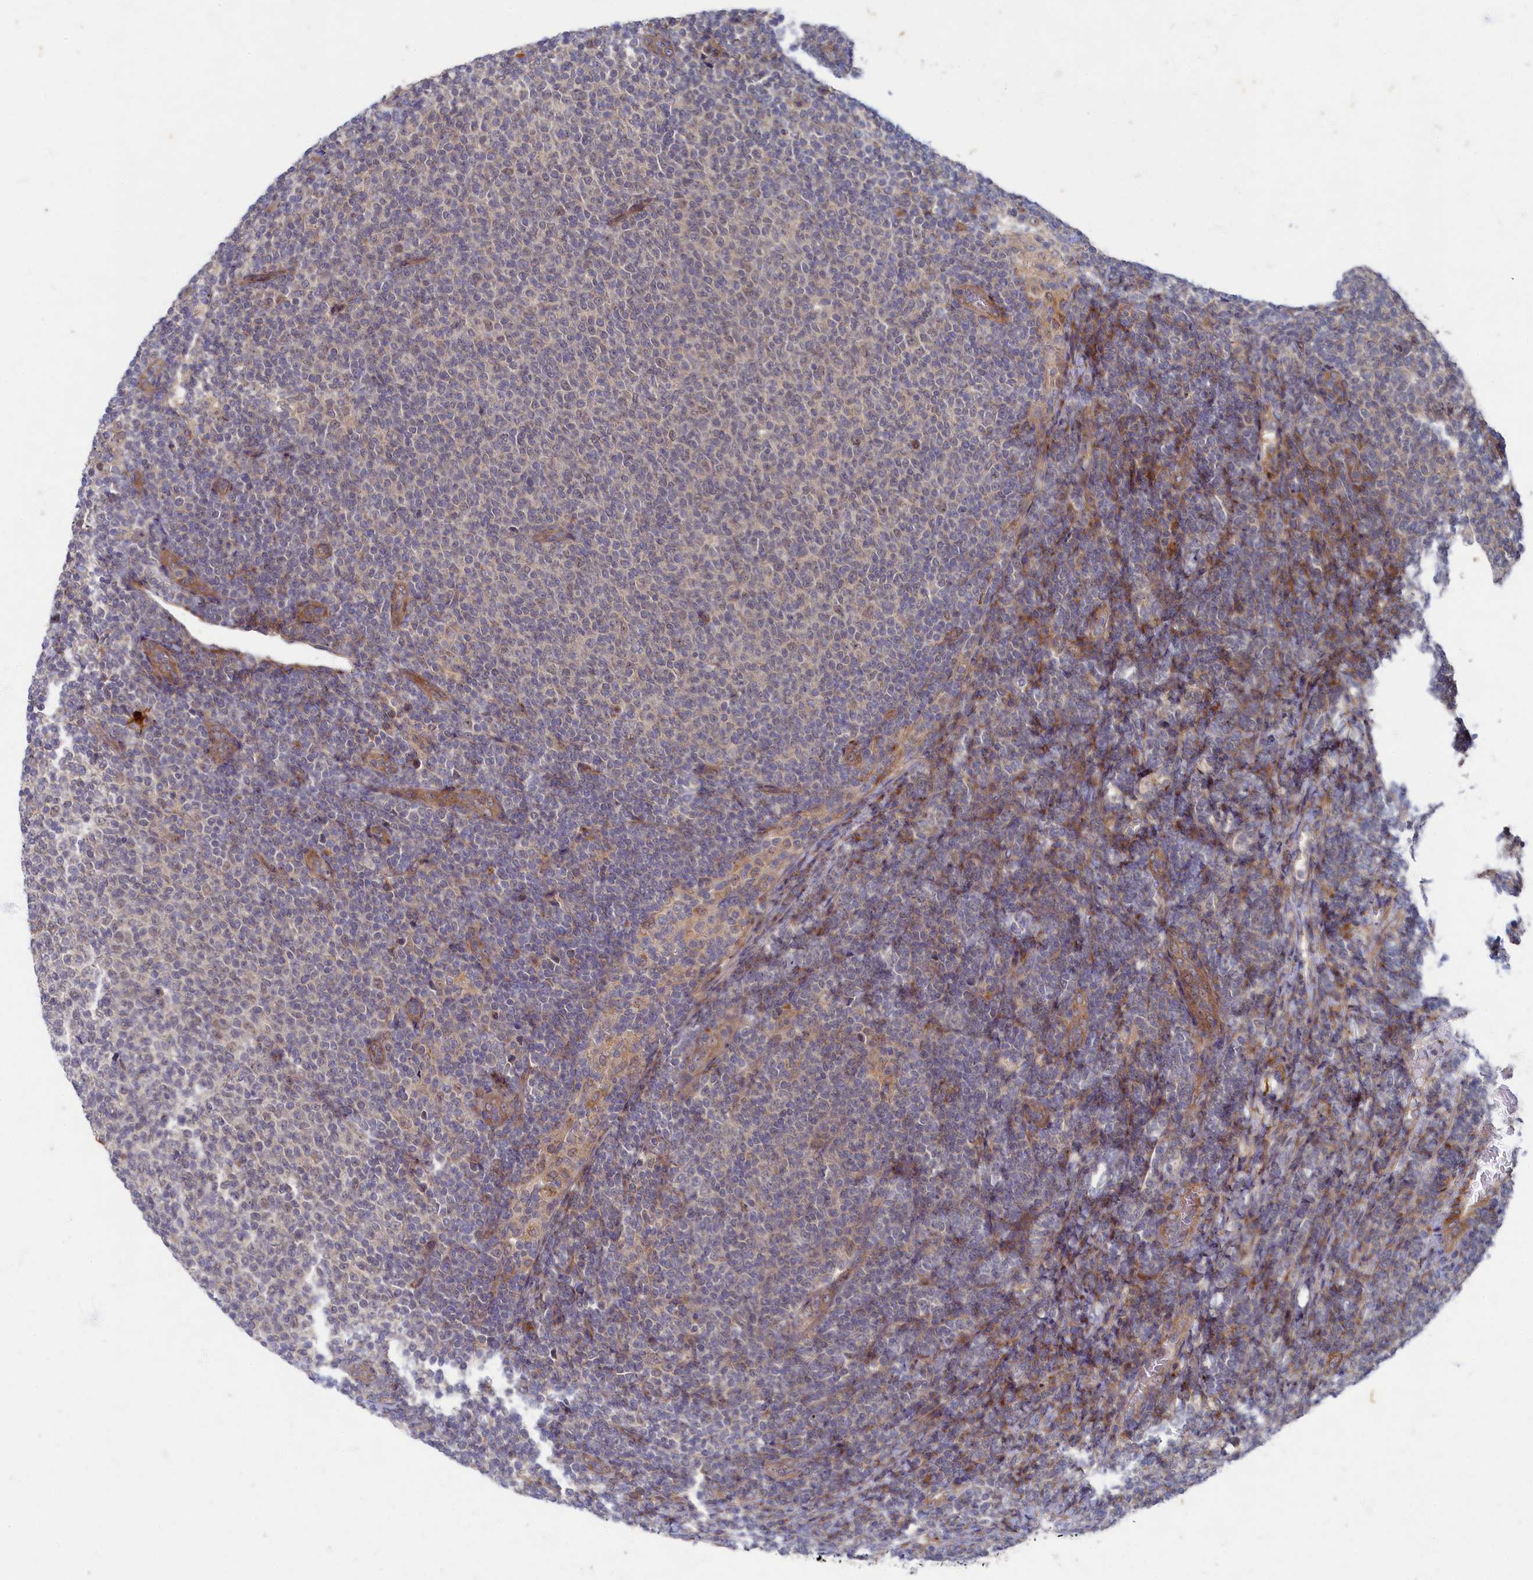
{"staining": {"intensity": "negative", "quantity": "none", "location": "none"}, "tissue": "lymphoma", "cell_type": "Tumor cells", "image_type": "cancer", "snomed": [{"axis": "morphology", "description": "Malignant lymphoma, non-Hodgkin's type, Low grade"}, {"axis": "topography", "description": "Lymph node"}], "caption": "An immunohistochemistry micrograph of low-grade malignant lymphoma, non-Hodgkin's type is shown. There is no staining in tumor cells of low-grade malignant lymphoma, non-Hodgkin's type.", "gene": "WDR59", "patient": {"sex": "male", "age": 66}}